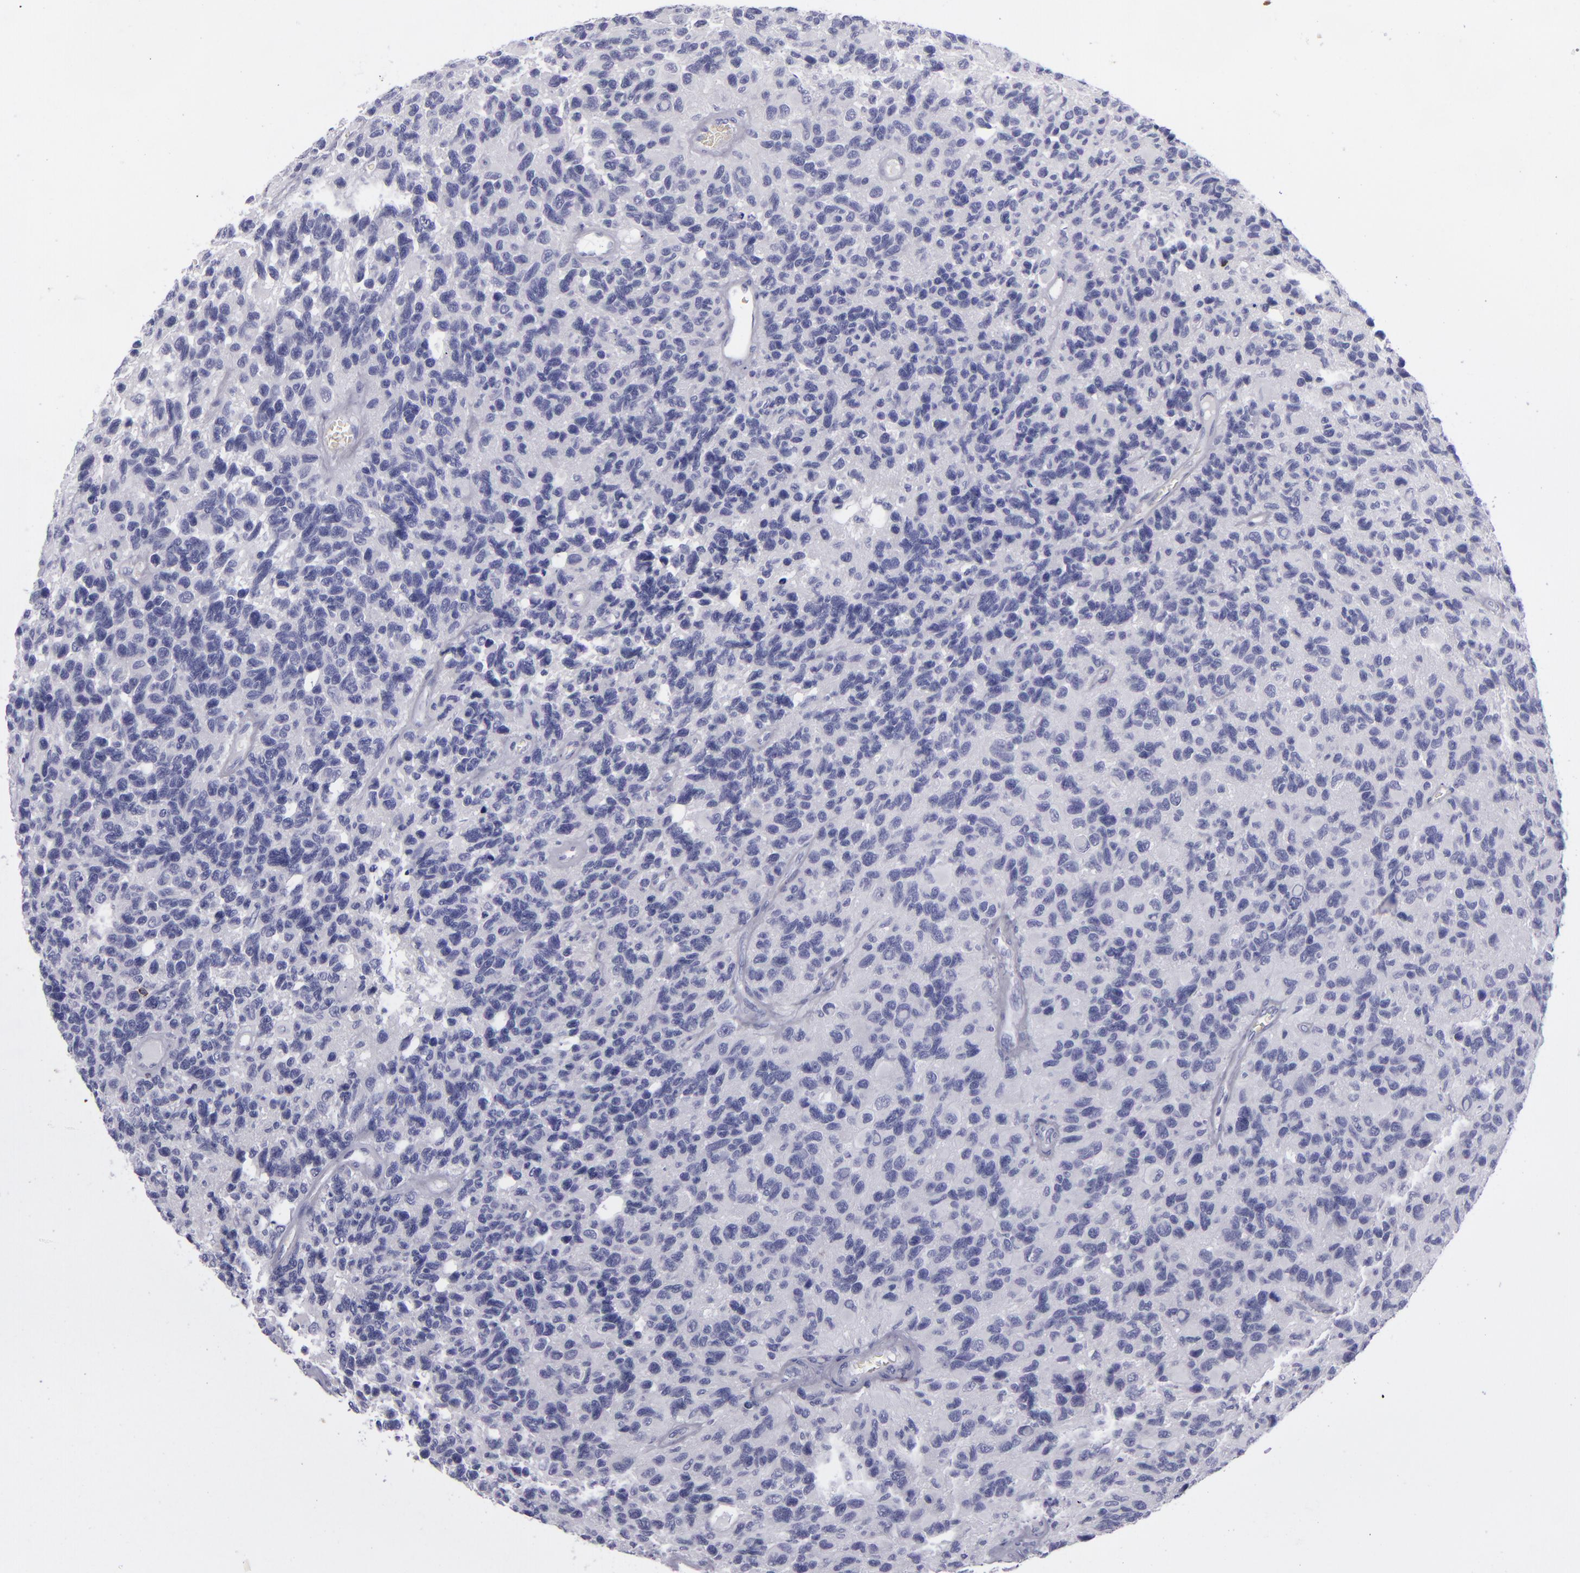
{"staining": {"intensity": "negative", "quantity": "none", "location": "none"}, "tissue": "glioma", "cell_type": "Tumor cells", "image_type": "cancer", "snomed": [{"axis": "morphology", "description": "Glioma, malignant, High grade"}, {"axis": "topography", "description": "Brain"}], "caption": "Tumor cells show no significant expression in malignant glioma (high-grade).", "gene": "CD2", "patient": {"sex": "male", "age": 77}}